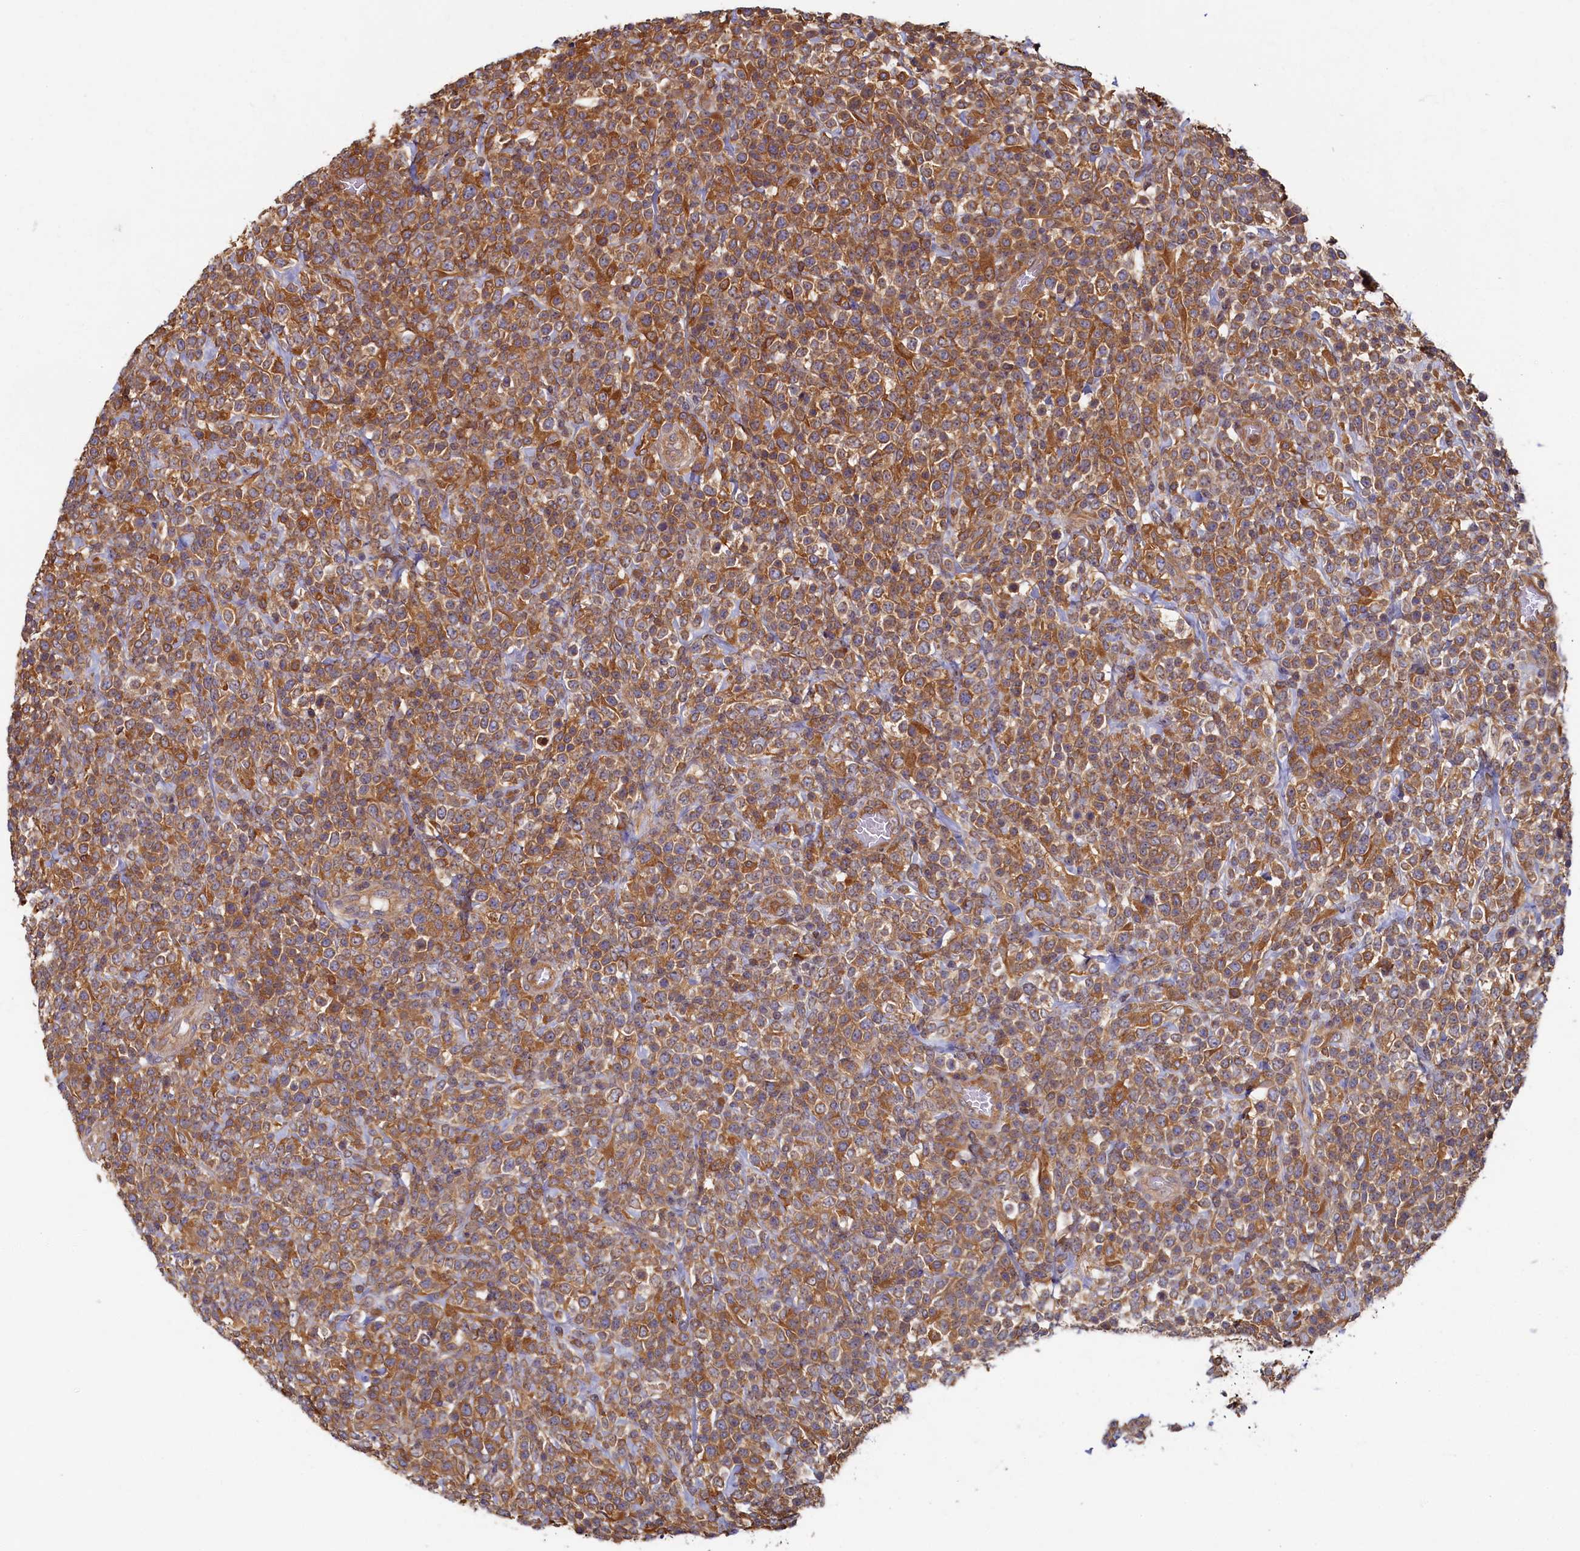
{"staining": {"intensity": "moderate", "quantity": ">75%", "location": "cytoplasmic/membranous"}, "tissue": "lymphoma", "cell_type": "Tumor cells", "image_type": "cancer", "snomed": [{"axis": "morphology", "description": "Malignant lymphoma, non-Hodgkin's type, High grade"}, {"axis": "topography", "description": "Colon"}], "caption": "The photomicrograph exhibits staining of malignant lymphoma, non-Hodgkin's type (high-grade), revealing moderate cytoplasmic/membranous protein staining (brown color) within tumor cells.", "gene": "TIMM8B", "patient": {"sex": "female", "age": 53}}